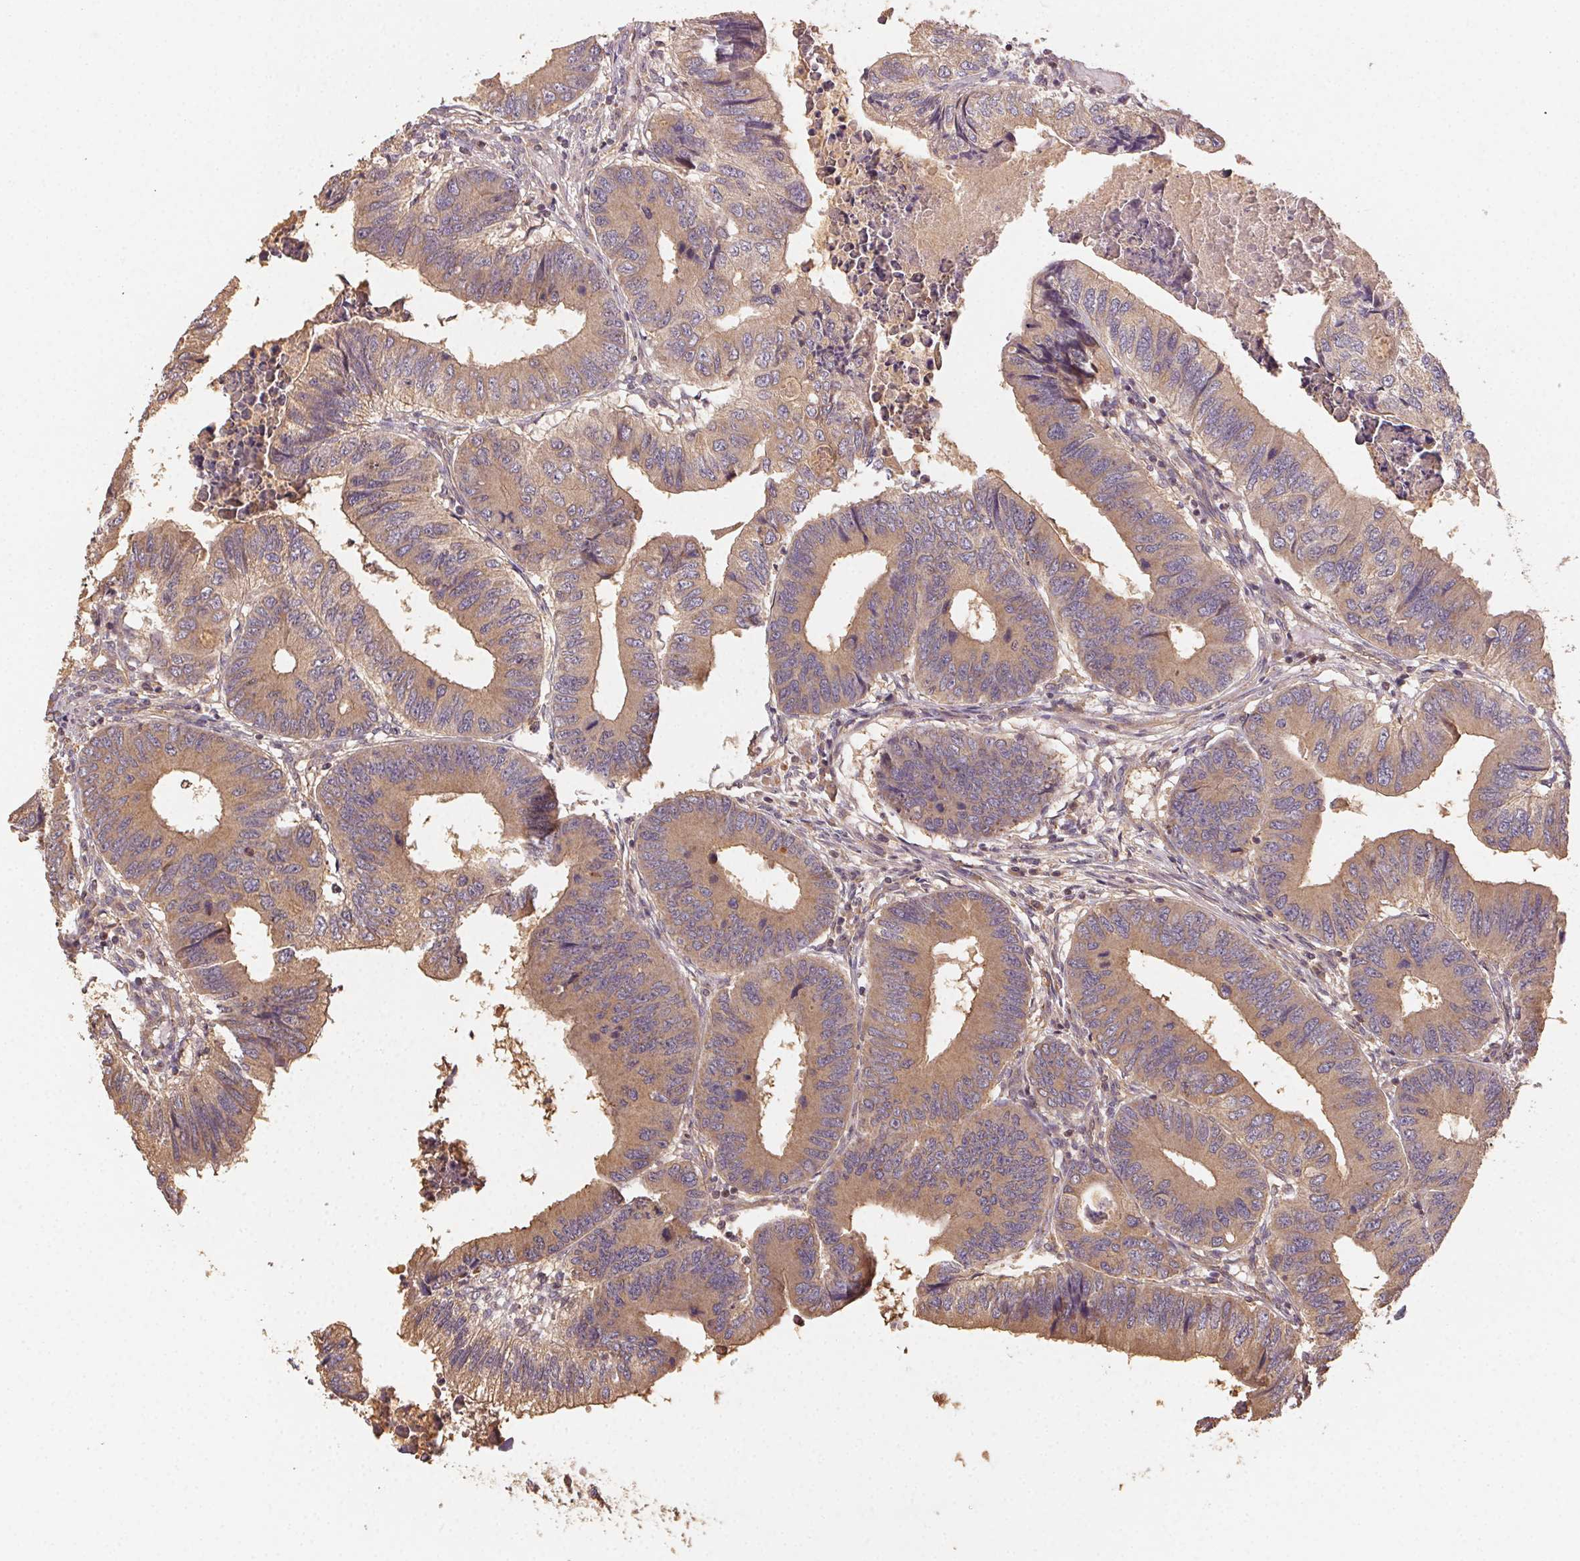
{"staining": {"intensity": "weak", "quantity": ">75%", "location": "cytoplasmic/membranous"}, "tissue": "colorectal cancer", "cell_type": "Tumor cells", "image_type": "cancer", "snomed": [{"axis": "morphology", "description": "Adenocarcinoma, NOS"}, {"axis": "topography", "description": "Colon"}], "caption": "About >75% of tumor cells in human colorectal cancer (adenocarcinoma) reveal weak cytoplasmic/membranous protein expression as visualized by brown immunohistochemical staining.", "gene": "RALA", "patient": {"sex": "male", "age": 53}}